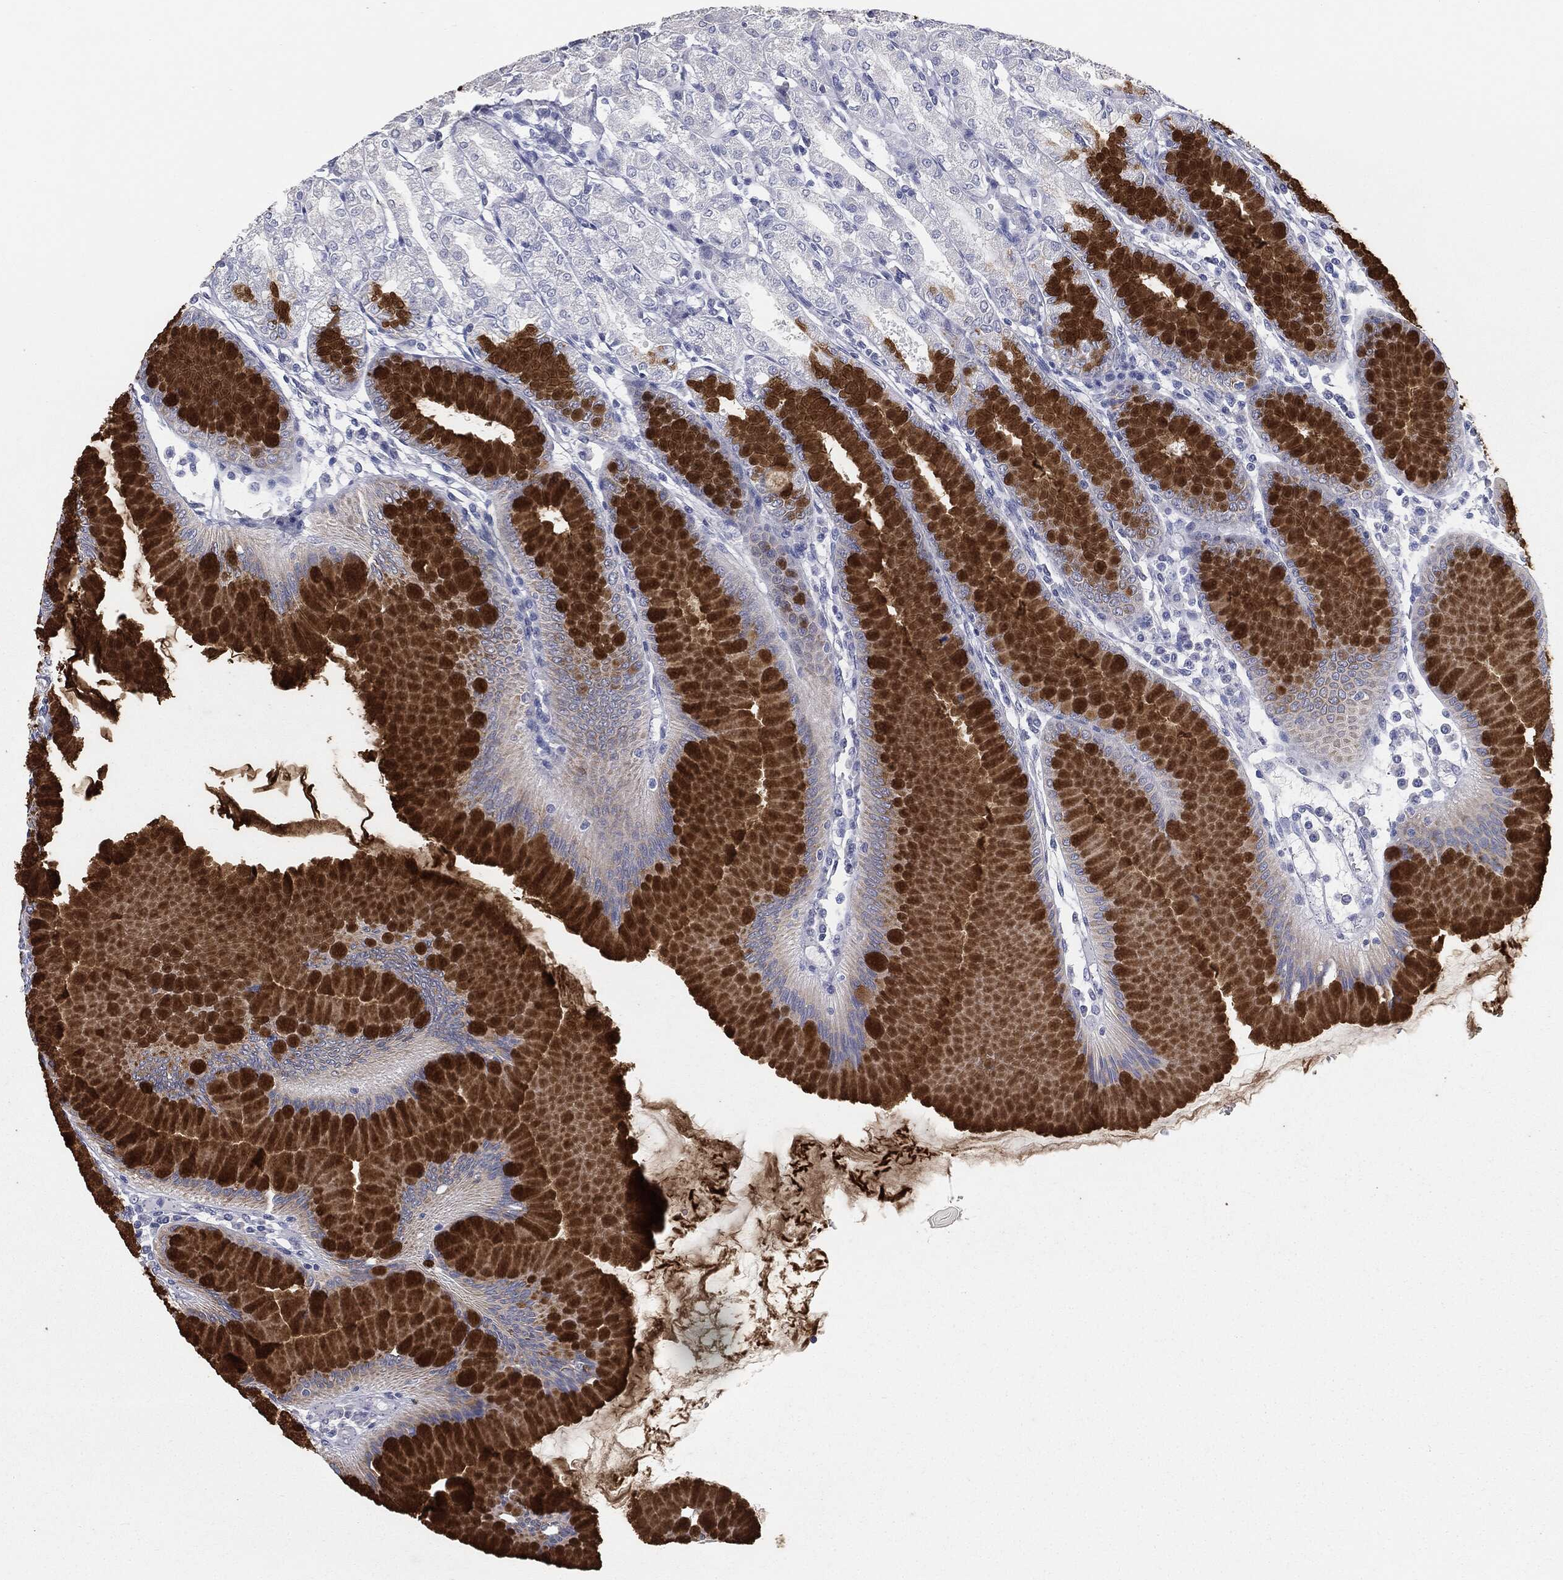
{"staining": {"intensity": "strong", "quantity": "25%-75%", "location": "cytoplasmic/membranous"}, "tissue": "stomach", "cell_type": "Glandular cells", "image_type": "normal", "snomed": [{"axis": "morphology", "description": "Normal tissue, NOS"}, {"axis": "topography", "description": "Stomach"}], "caption": "Protein staining of benign stomach shows strong cytoplasmic/membranous positivity in about 25%-75% of glandular cells.", "gene": "MUC5AC", "patient": {"sex": "female", "age": 57}}